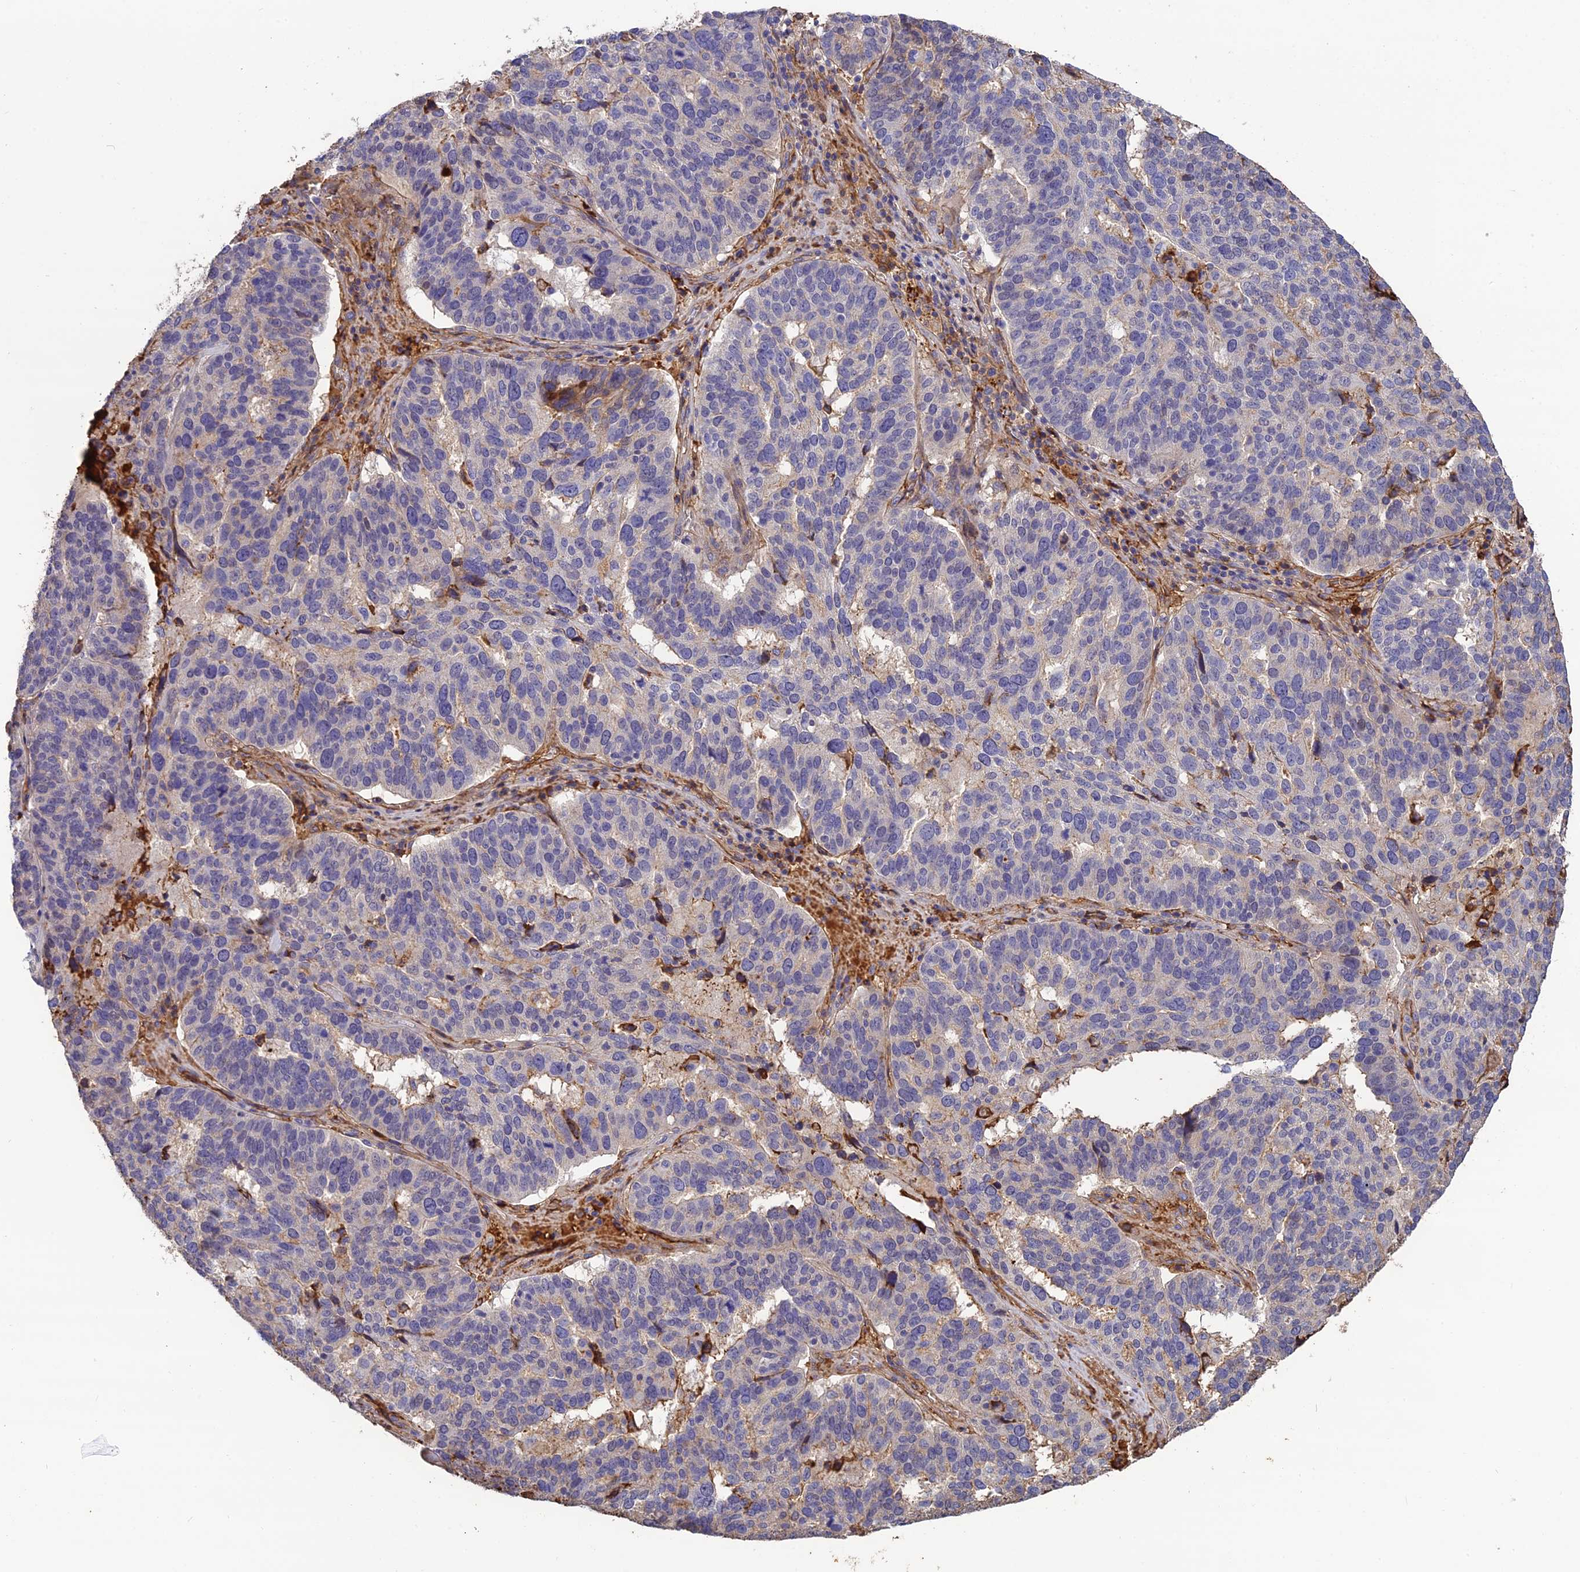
{"staining": {"intensity": "negative", "quantity": "none", "location": "none"}, "tissue": "ovarian cancer", "cell_type": "Tumor cells", "image_type": "cancer", "snomed": [{"axis": "morphology", "description": "Cystadenocarcinoma, serous, NOS"}, {"axis": "topography", "description": "Ovary"}], "caption": "This is an immunohistochemistry (IHC) image of human serous cystadenocarcinoma (ovarian). There is no expression in tumor cells.", "gene": "PZP", "patient": {"sex": "female", "age": 59}}